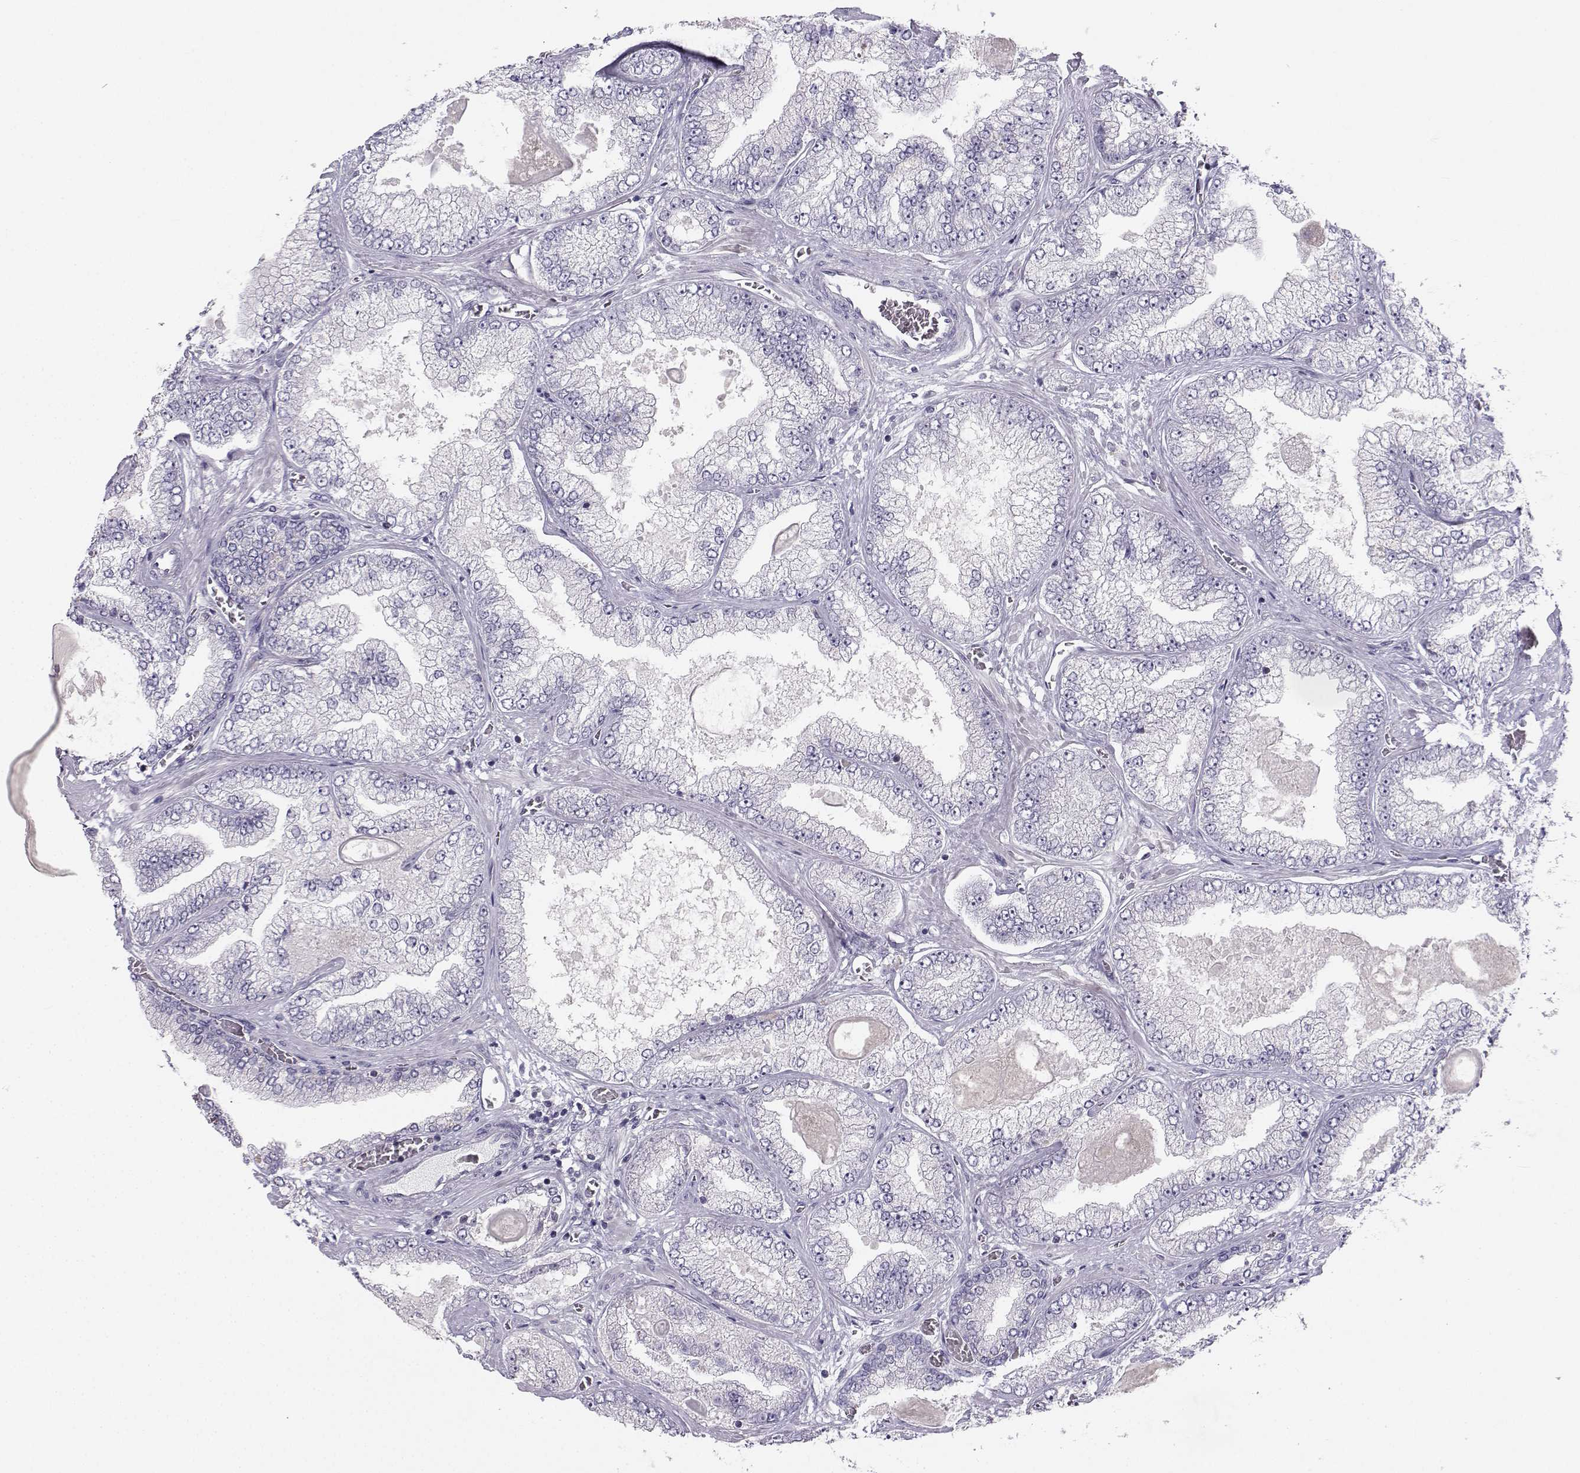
{"staining": {"intensity": "negative", "quantity": "none", "location": "none"}, "tissue": "prostate cancer", "cell_type": "Tumor cells", "image_type": "cancer", "snomed": [{"axis": "morphology", "description": "Adenocarcinoma, Low grade"}, {"axis": "topography", "description": "Prostate"}], "caption": "There is no significant positivity in tumor cells of prostate adenocarcinoma (low-grade).", "gene": "MROH7", "patient": {"sex": "male", "age": 57}}